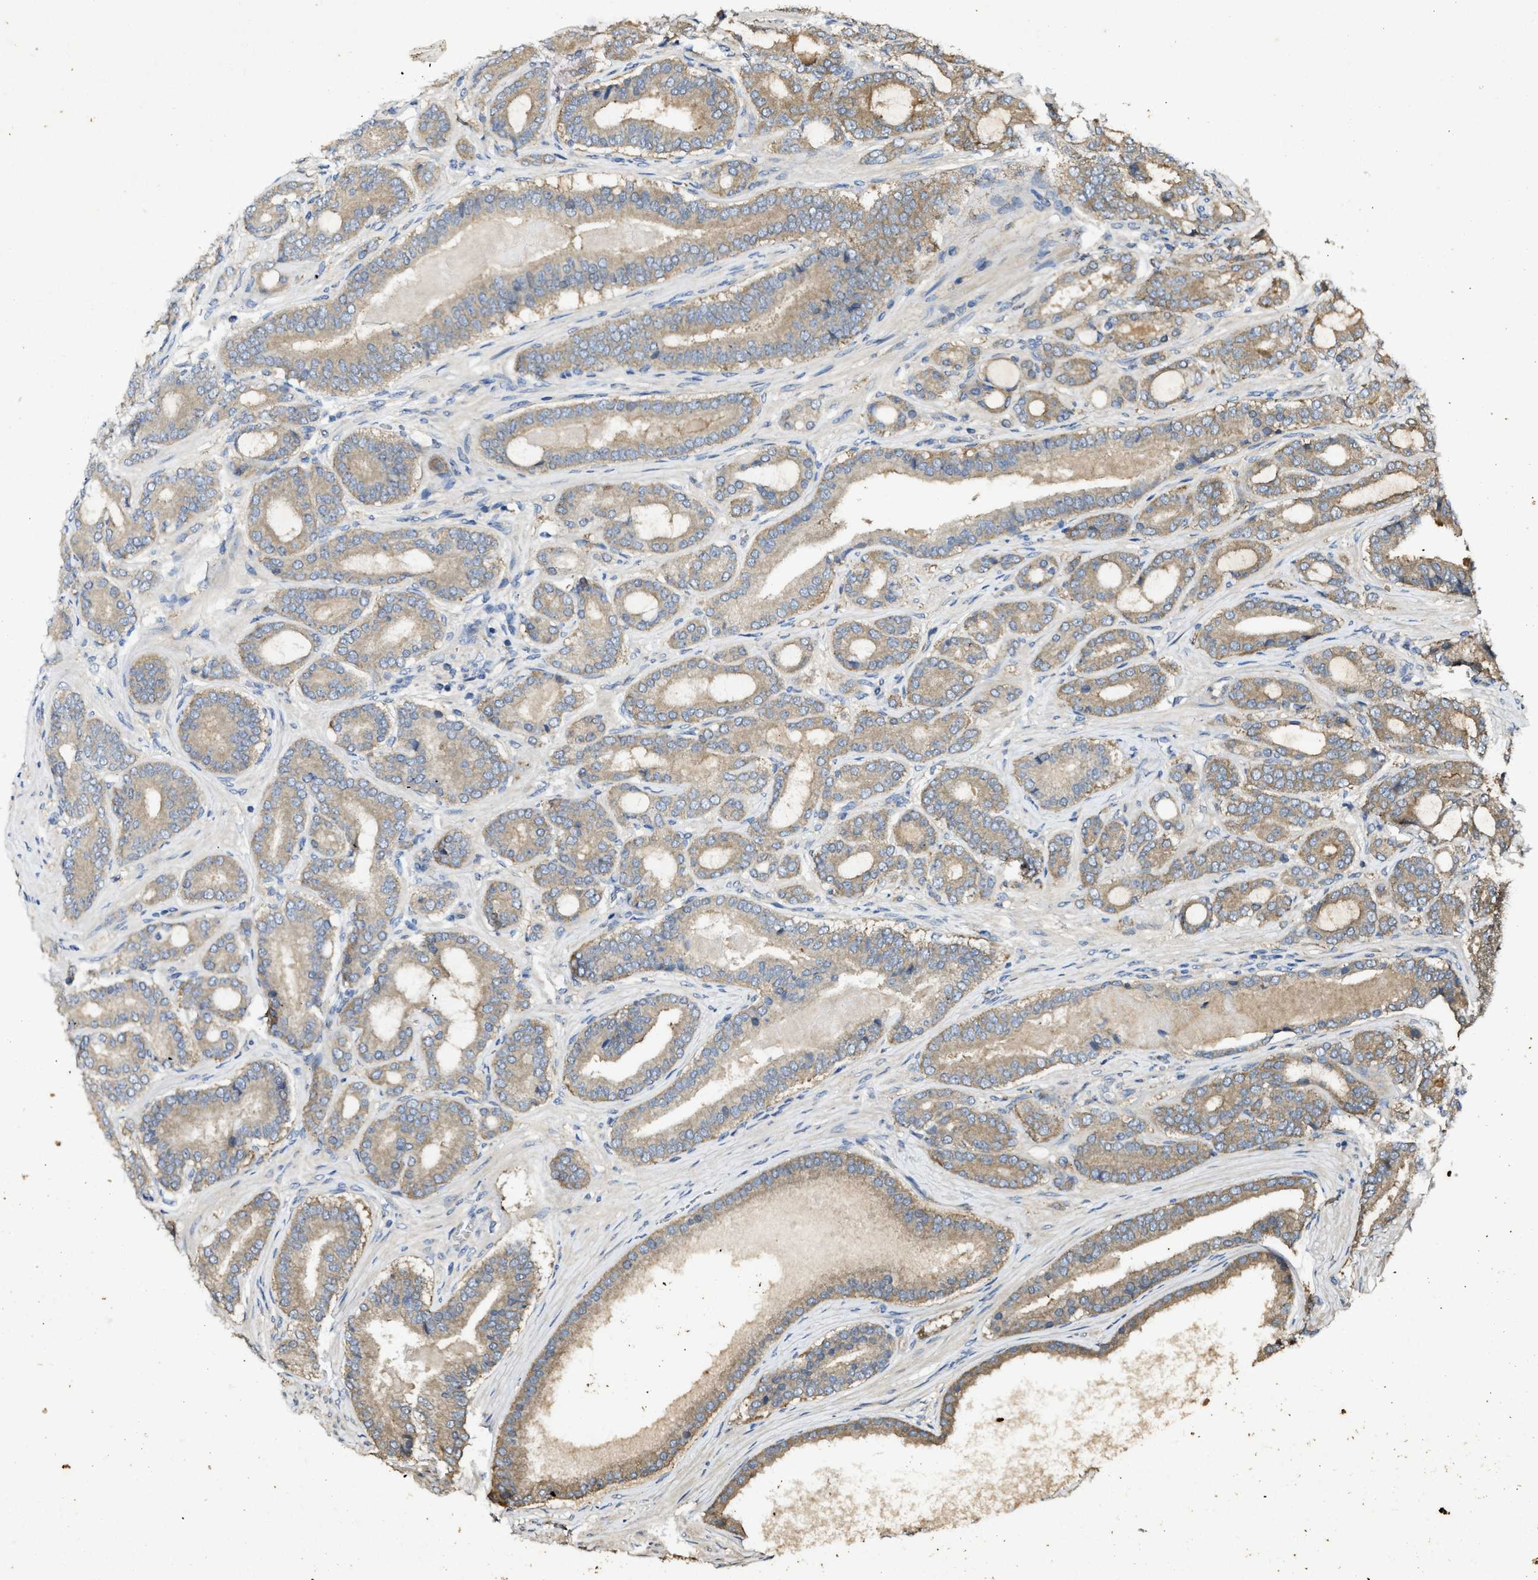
{"staining": {"intensity": "weak", "quantity": ">75%", "location": "cytoplasmic/membranous"}, "tissue": "prostate cancer", "cell_type": "Tumor cells", "image_type": "cancer", "snomed": [{"axis": "morphology", "description": "Adenocarcinoma, High grade"}, {"axis": "topography", "description": "Prostate"}], "caption": "Immunohistochemical staining of prostate cancer reveals low levels of weak cytoplasmic/membranous positivity in approximately >75% of tumor cells.", "gene": "PPP3CA", "patient": {"sex": "male", "age": 60}}